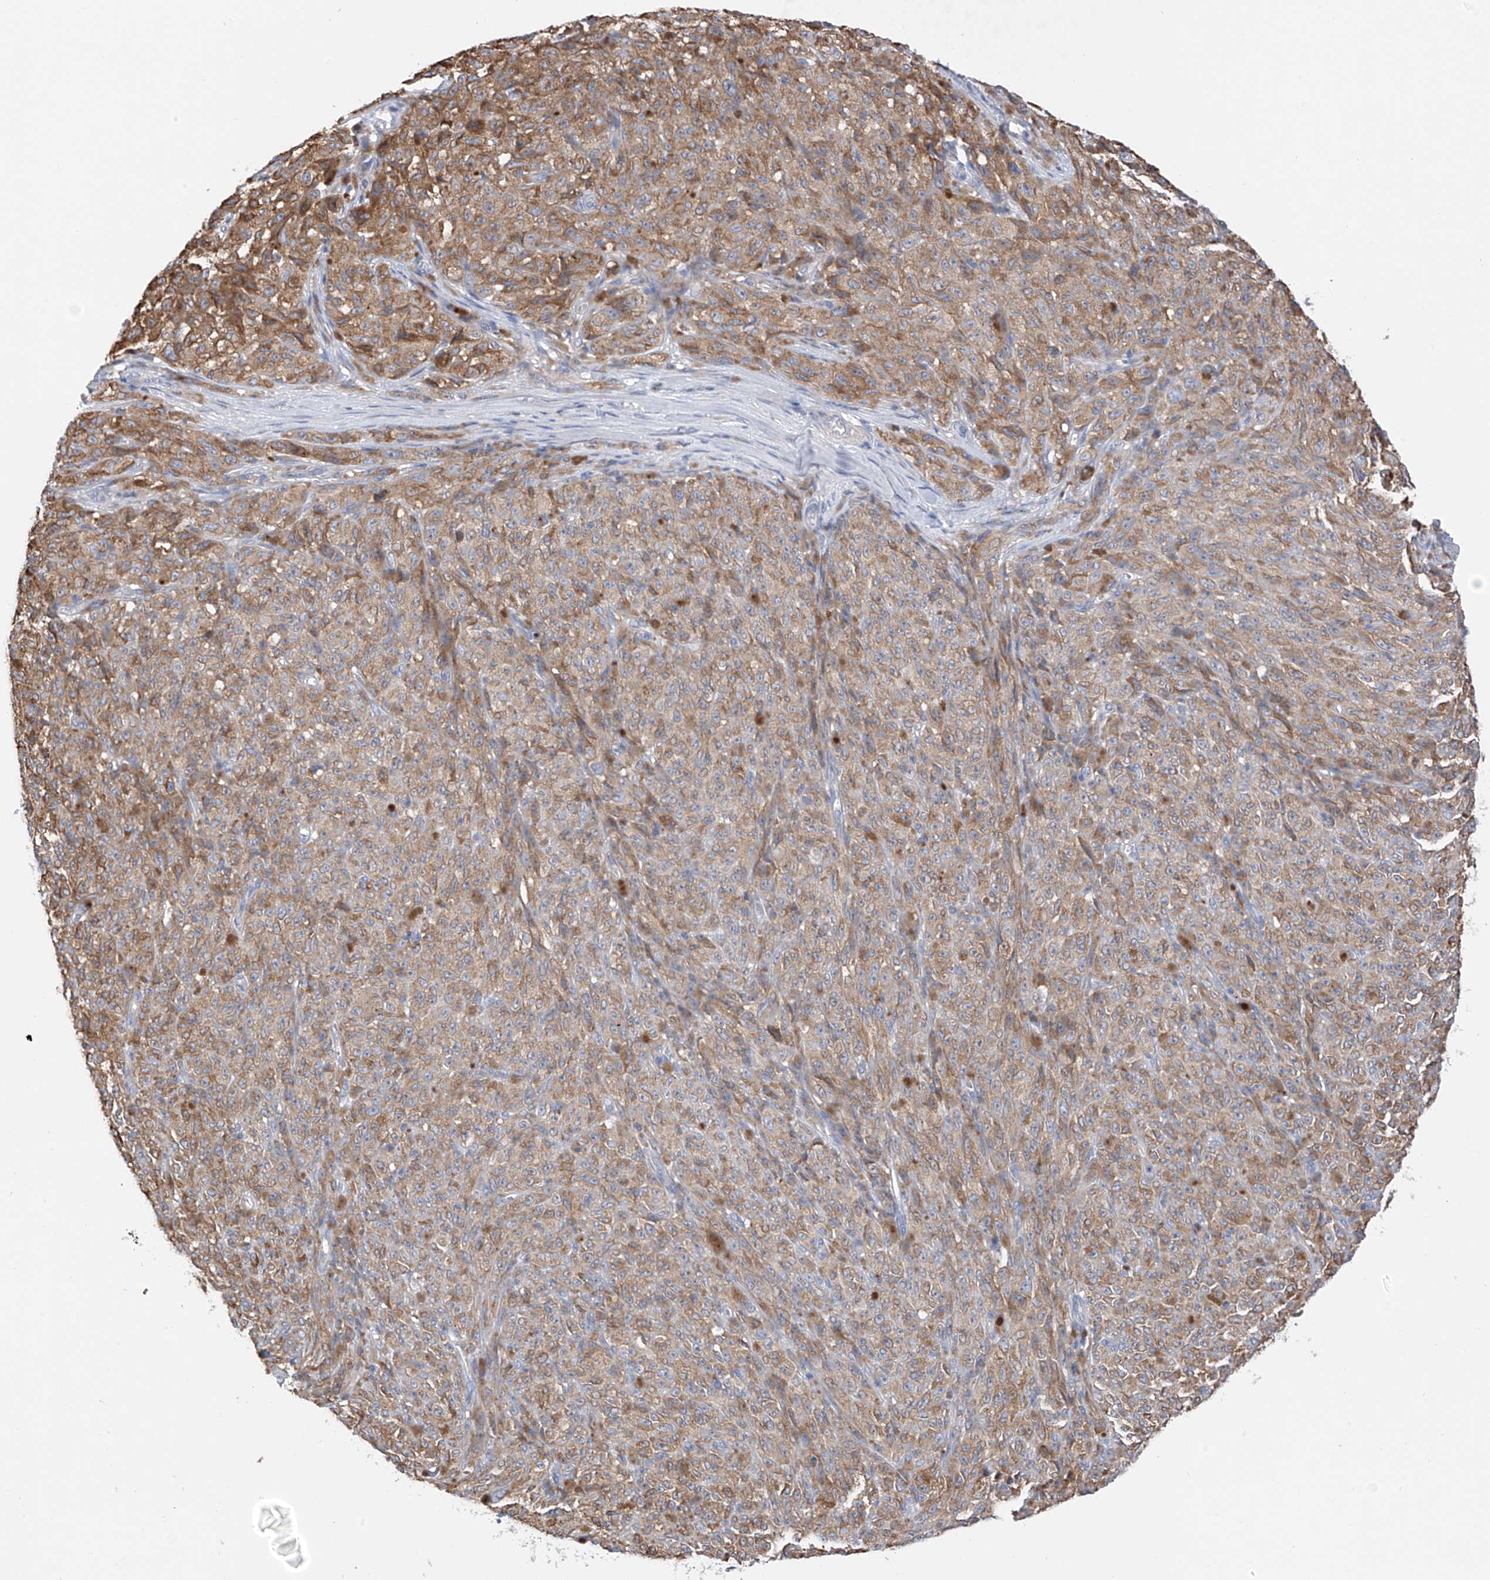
{"staining": {"intensity": "moderate", "quantity": "25%-75%", "location": "cytoplasmic/membranous"}, "tissue": "melanoma", "cell_type": "Tumor cells", "image_type": "cancer", "snomed": [{"axis": "morphology", "description": "Malignant melanoma, NOS"}, {"axis": "topography", "description": "Skin"}], "caption": "Protein staining shows moderate cytoplasmic/membranous expression in about 25%-75% of tumor cells in malignant melanoma. The staining is performed using DAB brown chromogen to label protein expression. The nuclei are counter-stained blue using hematoxylin.", "gene": "REC8", "patient": {"sex": "female", "age": 82}}